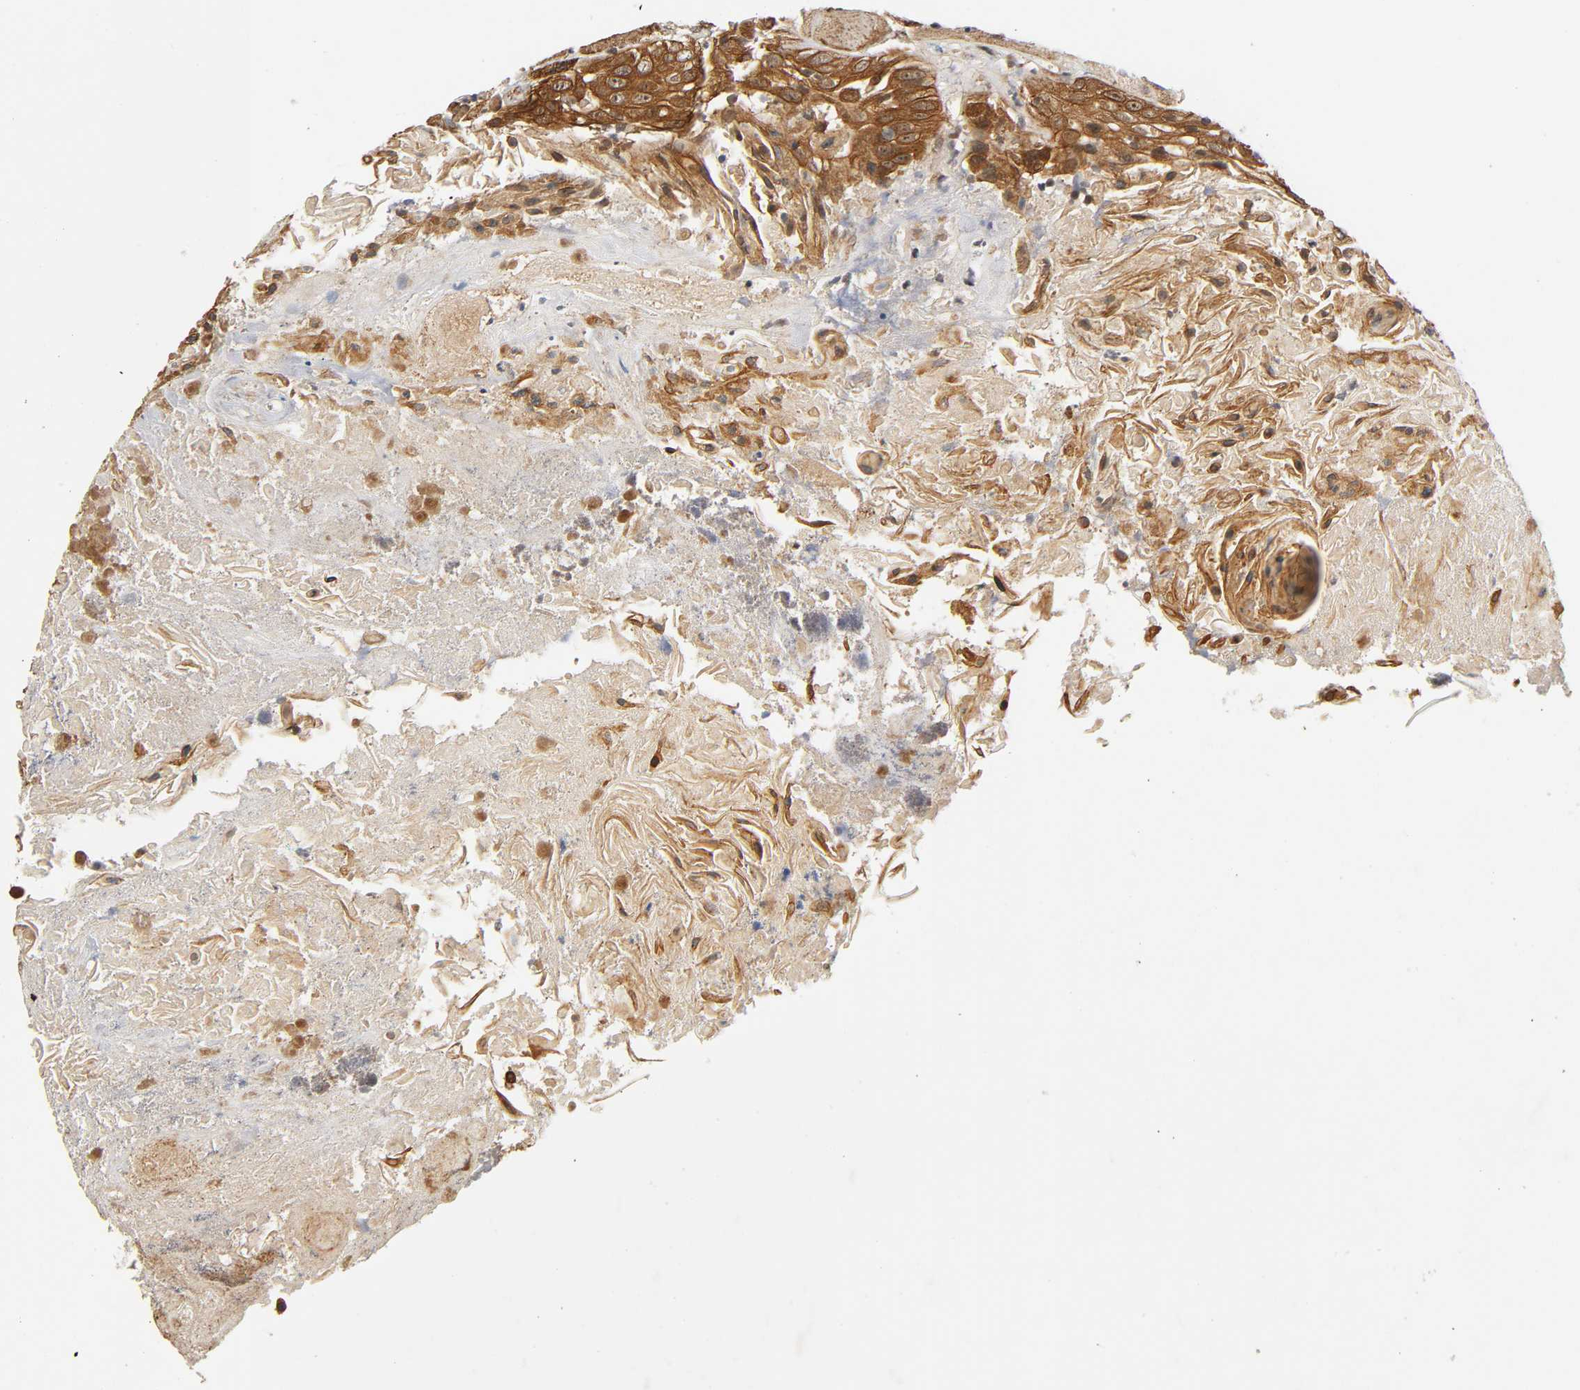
{"staining": {"intensity": "strong", "quantity": ">75%", "location": "cytoplasmic/membranous"}, "tissue": "head and neck cancer", "cell_type": "Tumor cells", "image_type": "cancer", "snomed": [{"axis": "morphology", "description": "Squamous cell carcinoma, NOS"}, {"axis": "topography", "description": "Head-Neck"}], "caption": "Protein analysis of head and neck cancer (squamous cell carcinoma) tissue displays strong cytoplasmic/membranous expression in about >75% of tumor cells.", "gene": "IQCJ-SCHIP1", "patient": {"sex": "female", "age": 84}}